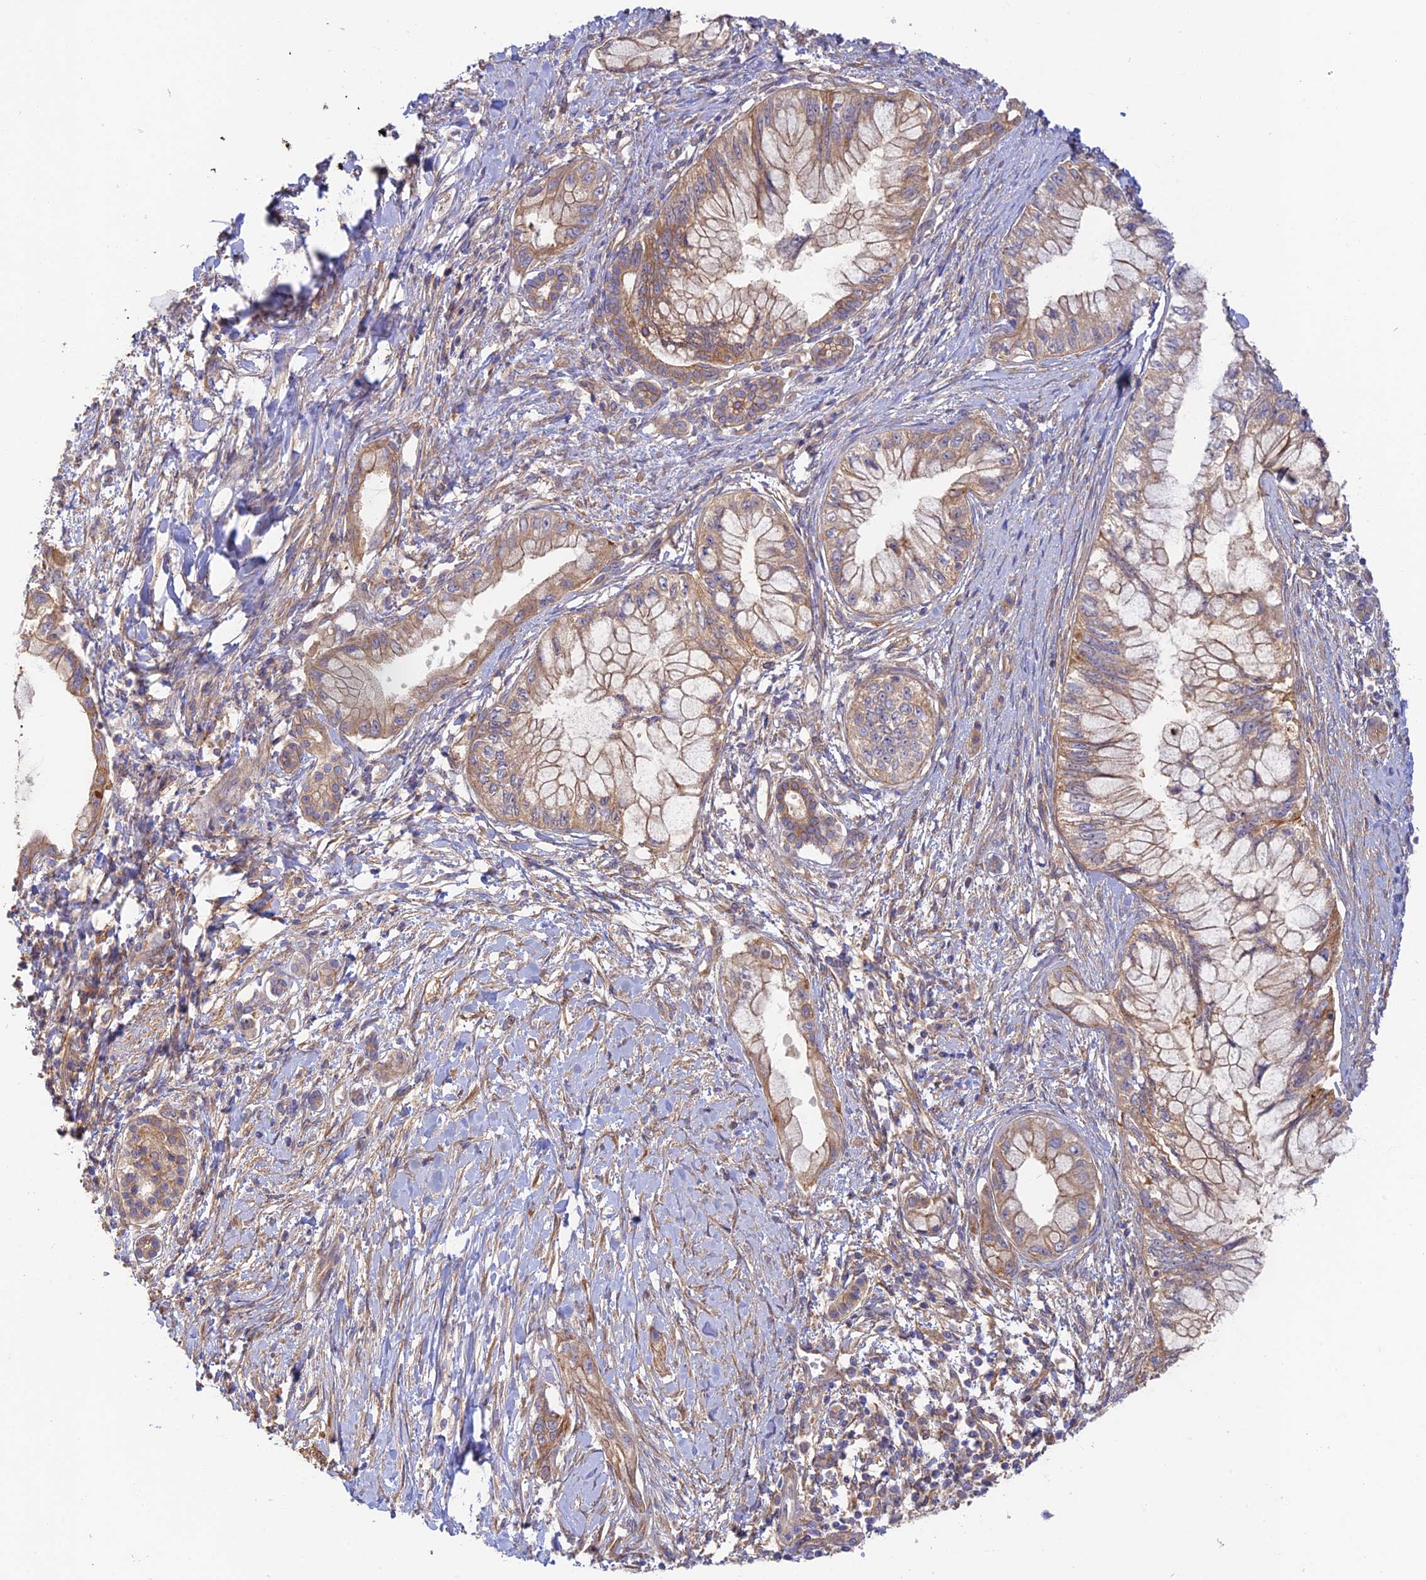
{"staining": {"intensity": "weak", "quantity": ">75%", "location": "cytoplasmic/membranous"}, "tissue": "pancreatic cancer", "cell_type": "Tumor cells", "image_type": "cancer", "snomed": [{"axis": "morphology", "description": "Adenocarcinoma, NOS"}, {"axis": "topography", "description": "Pancreas"}], "caption": "Human pancreatic cancer (adenocarcinoma) stained for a protein (brown) displays weak cytoplasmic/membranous positive staining in approximately >75% of tumor cells.", "gene": "MYO9A", "patient": {"sex": "male", "age": 48}}